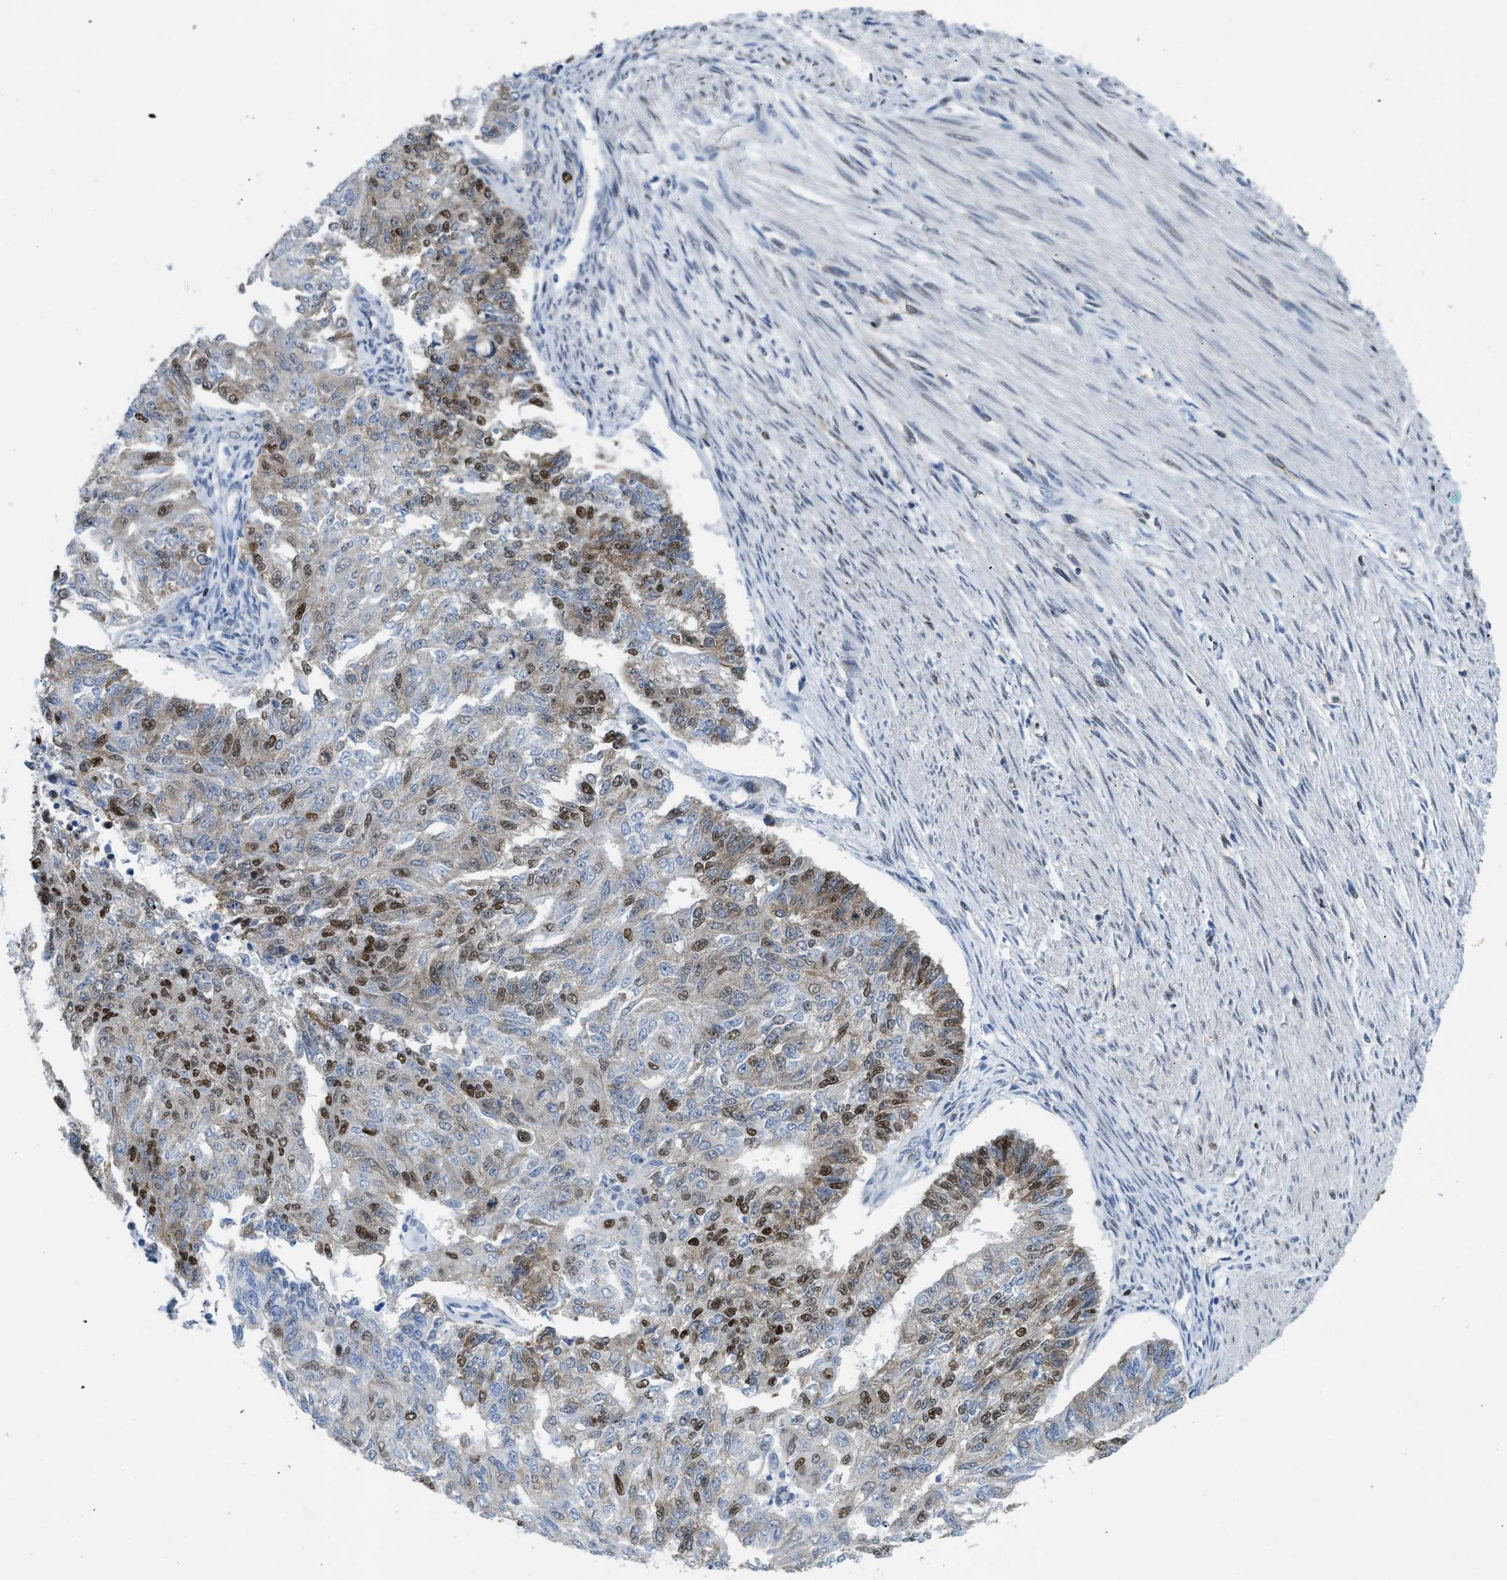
{"staining": {"intensity": "moderate", "quantity": "<25%", "location": "nuclear"}, "tissue": "endometrial cancer", "cell_type": "Tumor cells", "image_type": "cancer", "snomed": [{"axis": "morphology", "description": "Adenocarcinoma, NOS"}, {"axis": "topography", "description": "Endometrium"}], "caption": "Immunohistochemistry (IHC) (DAB (3,3'-diaminobenzidine)) staining of human adenocarcinoma (endometrial) displays moderate nuclear protein positivity in approximately <25% of tumor cells.", "gene": "SCAF4", "patient": {"sex": "female", "age": 32}}